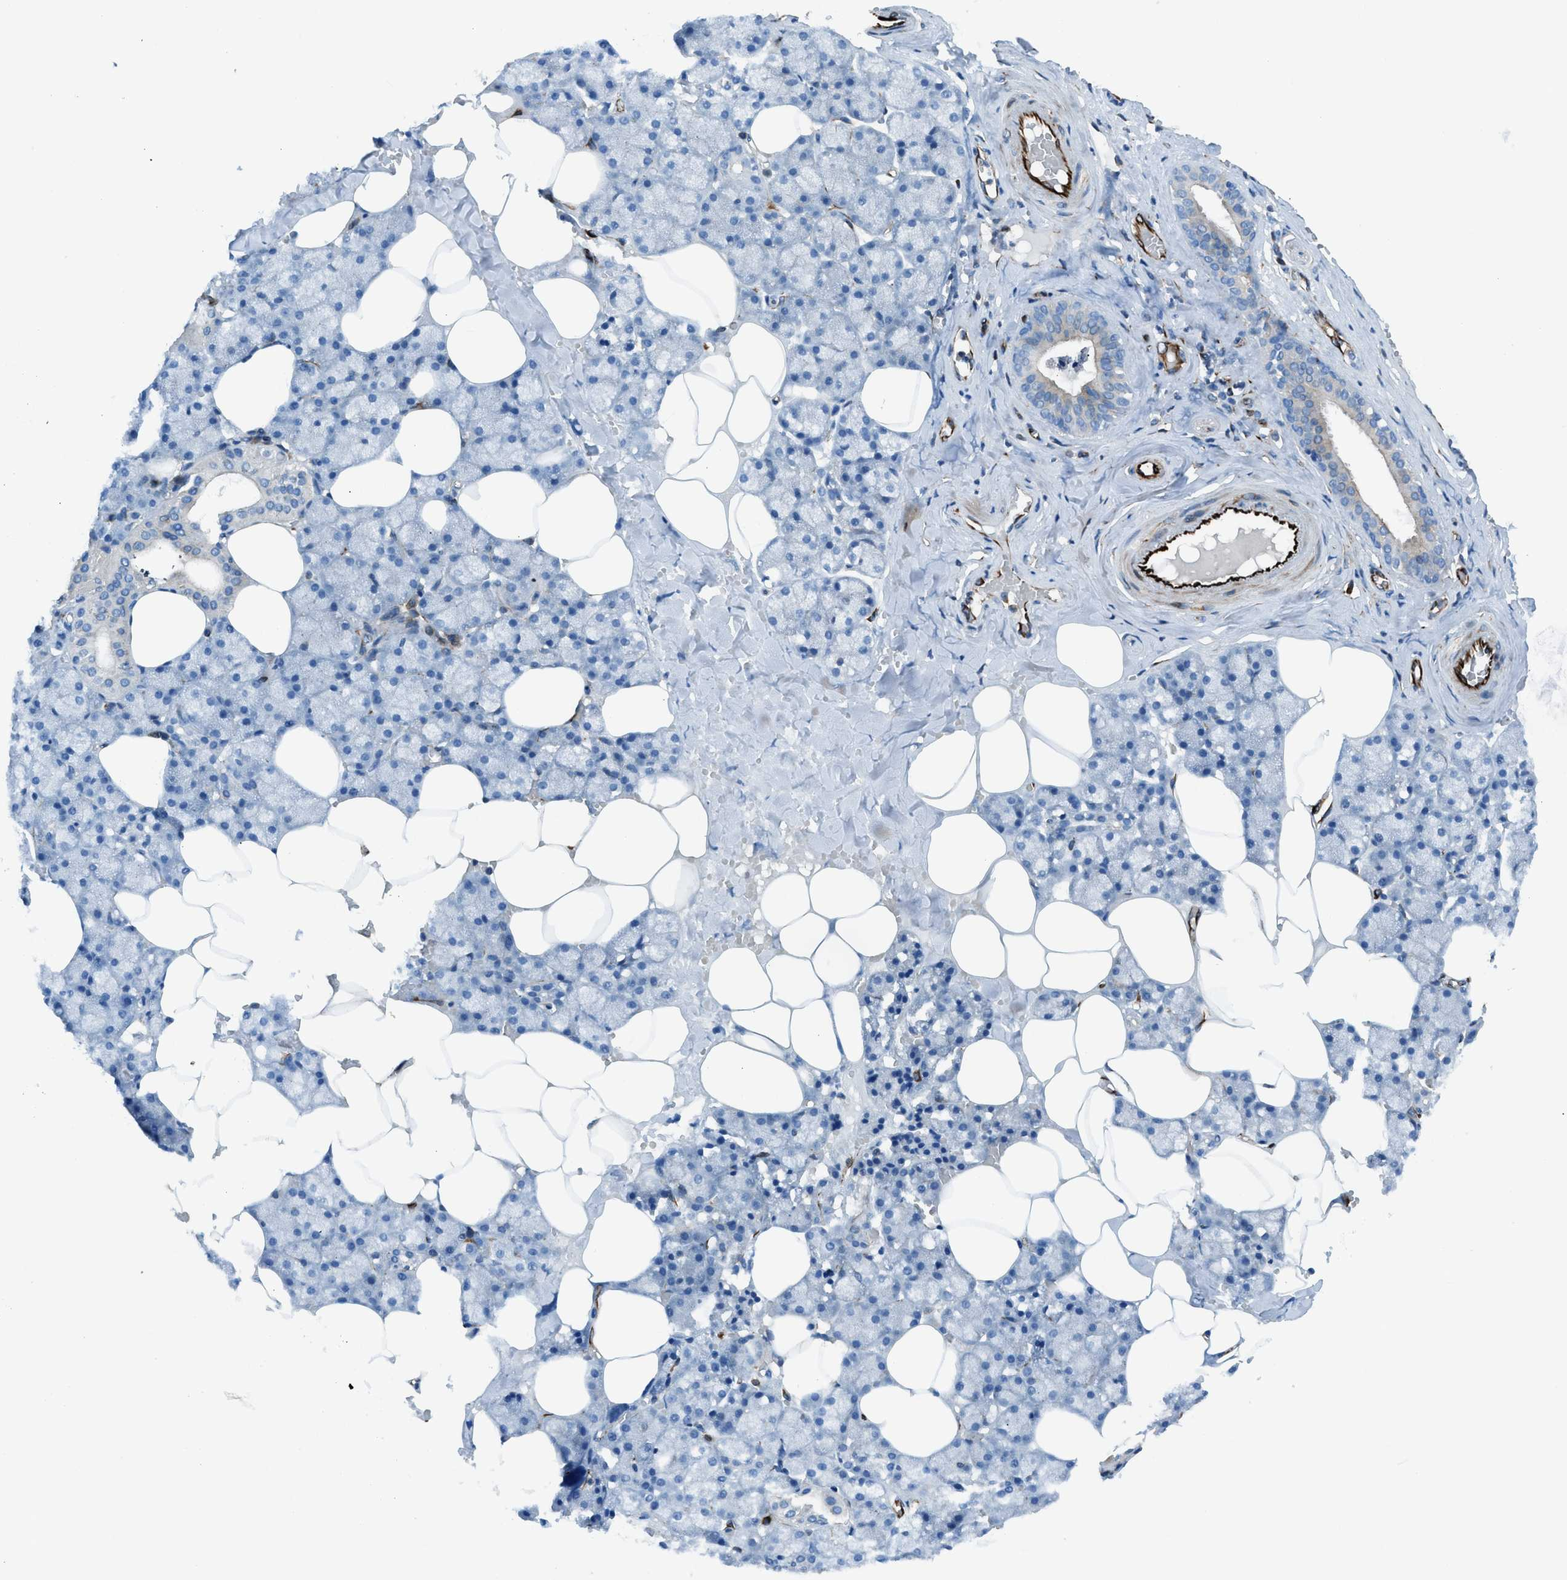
{"staining": {"intensity": "weak", "quantity": "<25%", "location": "cytoplasmic/membranous"}, "tissue": "salivary gland", "cell_type": "Glandular cells", "image_type": "normal", "snomed": [{"axis": "morphology", "description": "Normal tissue, NOS"}, {"axis": "topography", "description": "Salivary gland"}], "caption": "Salivary gland stained for a protein using IHC displays no expression glandular cells.", "gene": "CABP7", "patient": {"sex": "male", "age": 62}}